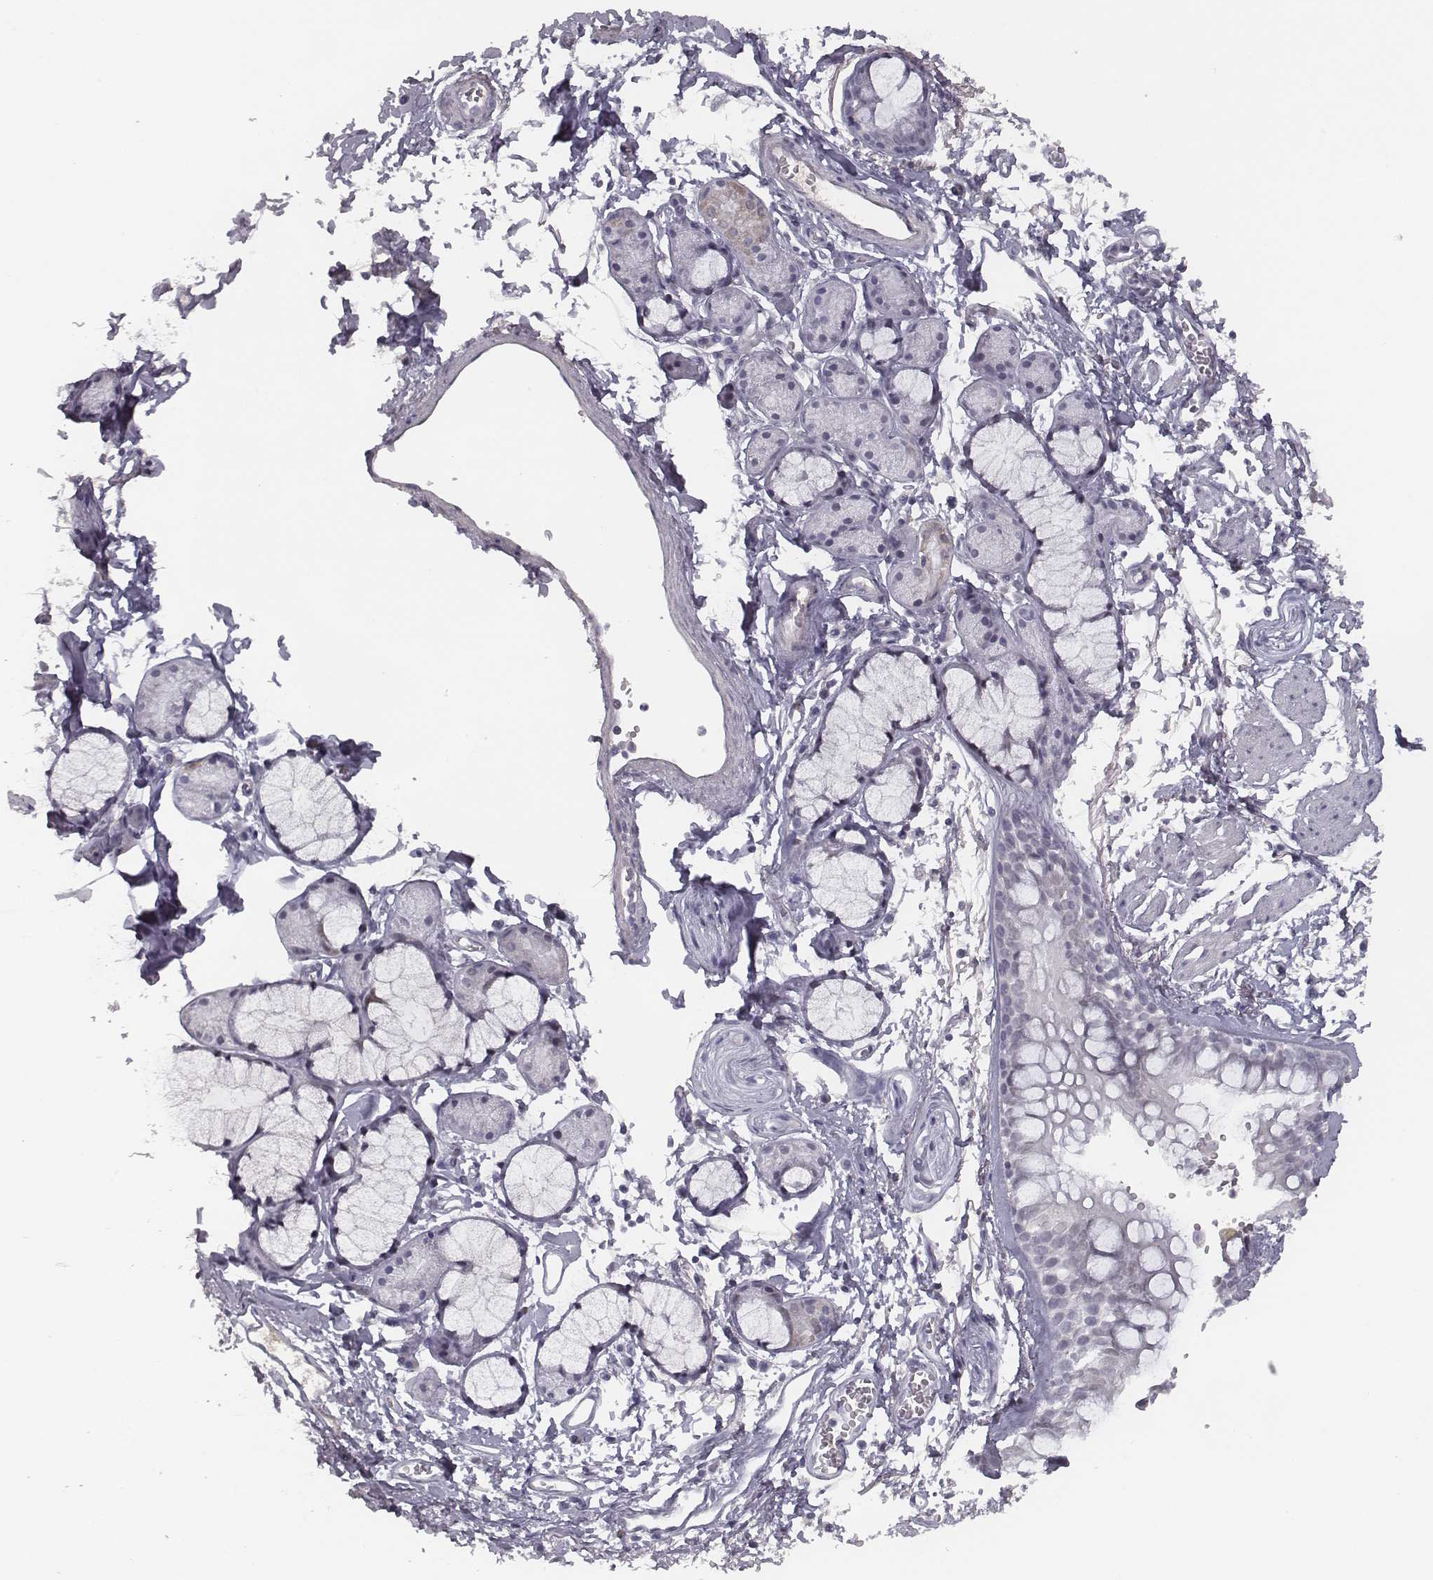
{"staining": {"intensity": "negative", "quantity": "none", "location": "none"}, "tissue": "bronchus", "cell_type": "Respiratory epithelial cells", "image_type": "normal", "snomed": [{"axis": "morphology", "description": "Normal tissue, NOS"}, {"axis": "topography", "description": "Cartilage tissue"}, {"axis": "topography", "description": "Bronchus"}], "caption": "Immunohistochemical staining of benign human bronchus shows no significant expression in respiratory epithelial cells.", "gene": "SEPTIN14", "patient": {"sex": "female", "age": 59}}